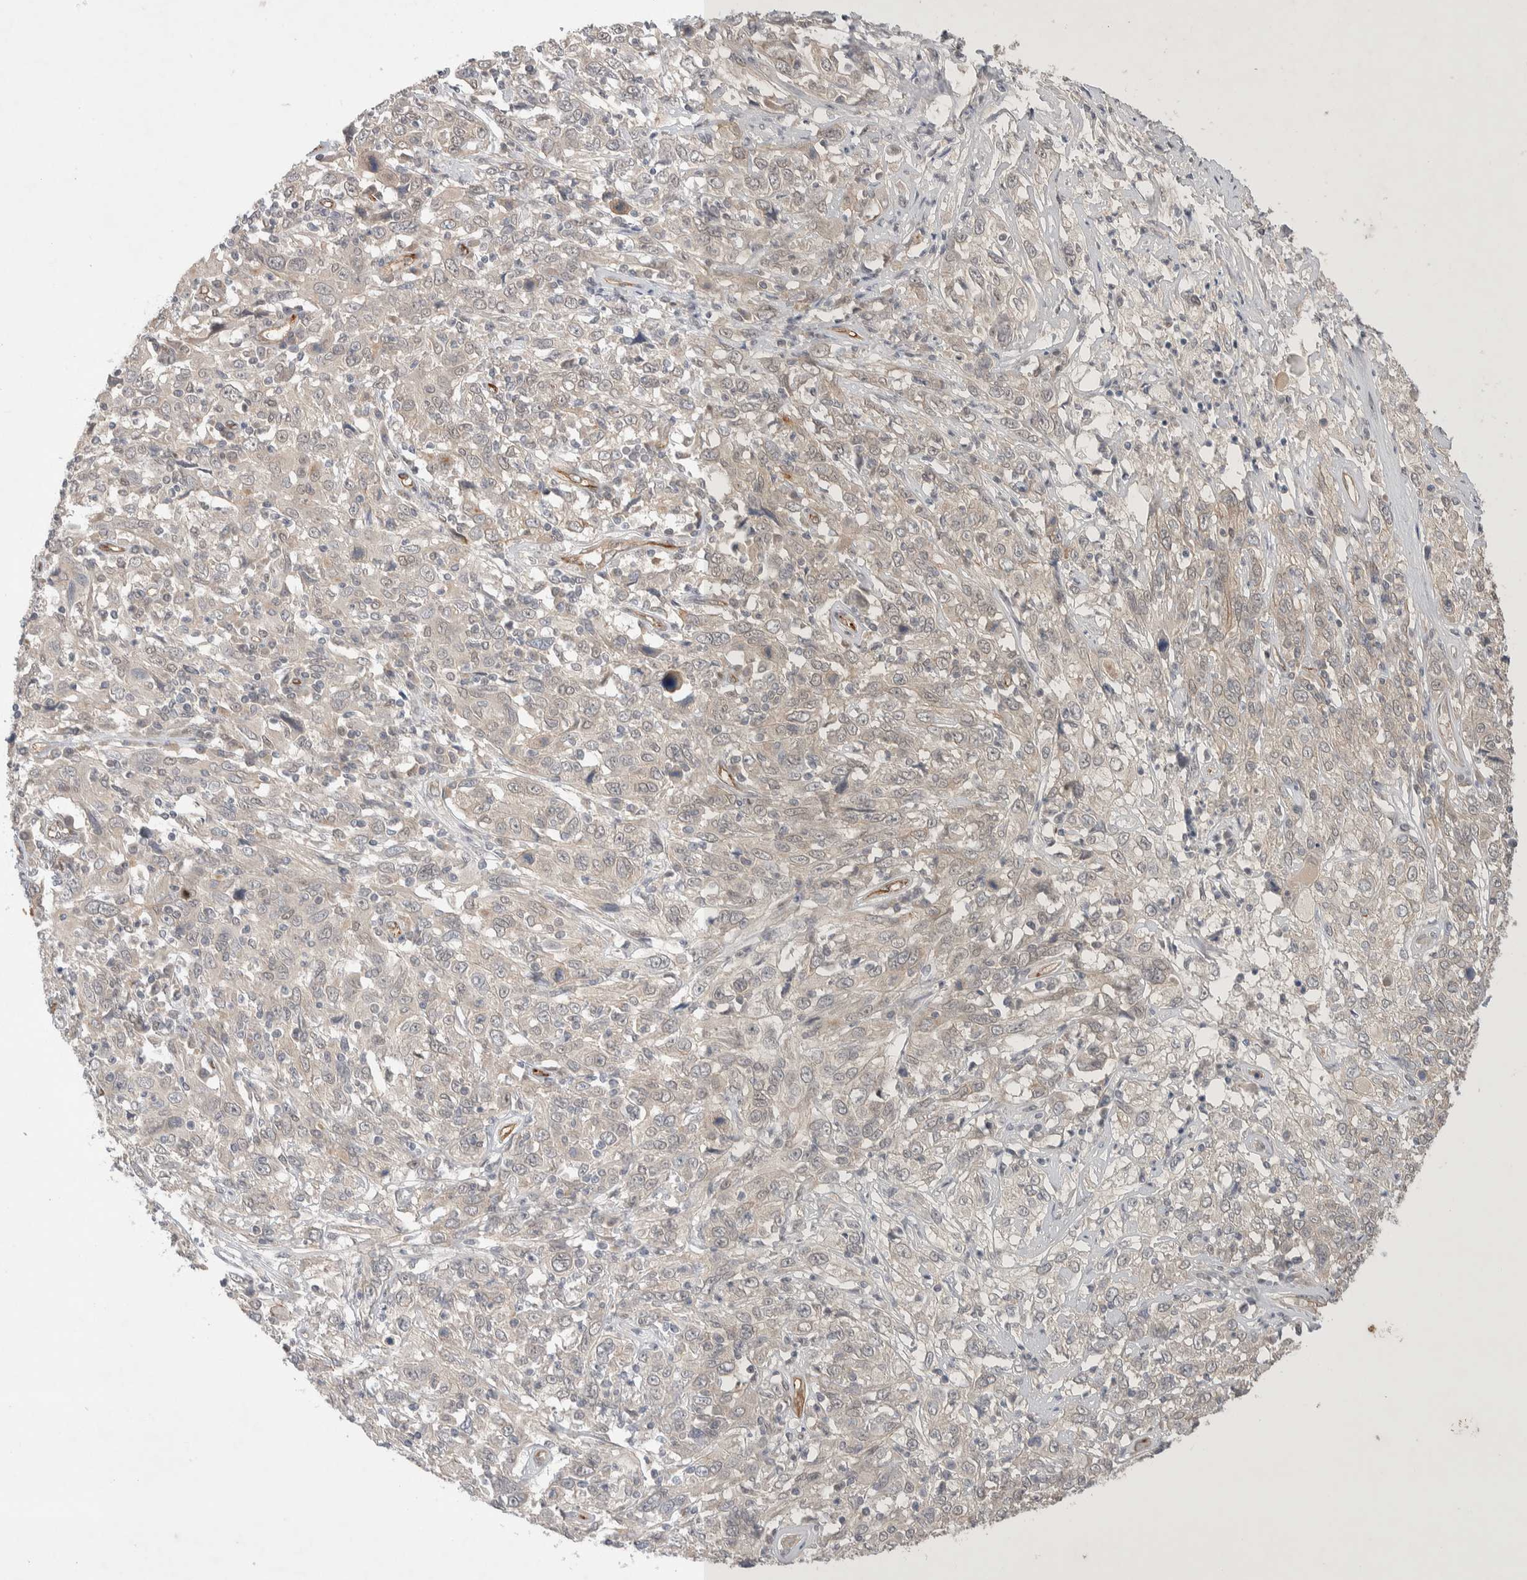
{"staining": {"intensity": "negative", "quantity": "none", "location": "none"}, "tissue": "cervical cancer", "cell_type": "Tumor cells", "image_type": "cancer", "snomed": [{"axis": "morphology", "description": "Squamous cell carcinoma, NOS"}, {"axis": "topography", "description": "Cervix"}], "caption": "Squamous cell carcinoma (cervical) was stained to show a protein in brown. There is no significant positivity in tumor cells.", "gene": "ZNF704", "patient": {"sex": "female", "age": 46}}